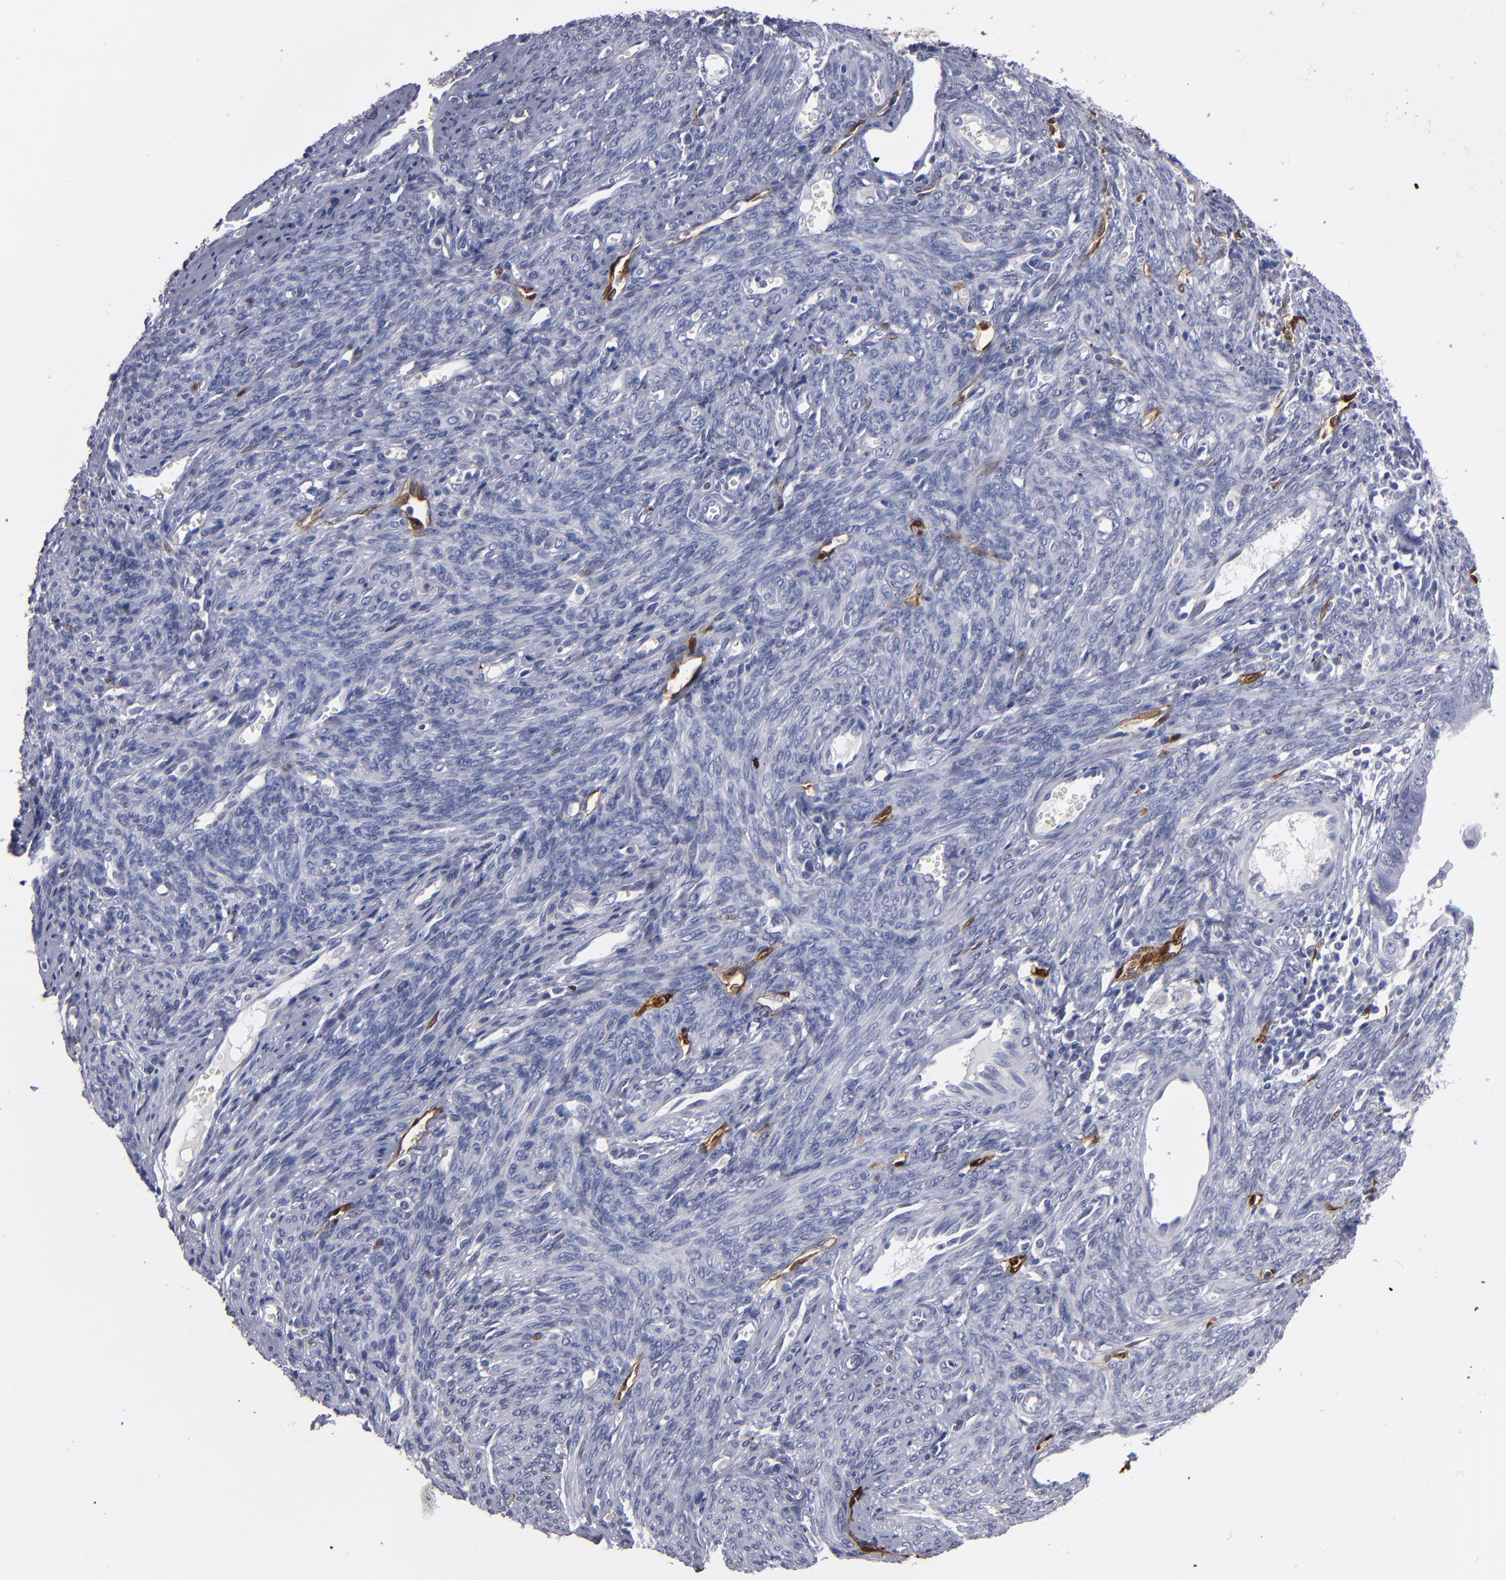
{"staining": {"intensity": "negative", "quantity": "none", "location": "none"}, "tissue": "endometrial cancer", "cell_type": "Tumor cells", "image_type": "cancer", "snomed": [{"axis": "morphology", "description": "Adenocarcinoma, NOS"}, {"axis": "topography", "description": "Endometrium"}], "caption": "This is an immunohistochemistry micrograph of adenocarcinoma (endometrial). There is no positivity in tumor cells.", "gene": "FABP4", "patient": {"sex": "female", "age": 75}}